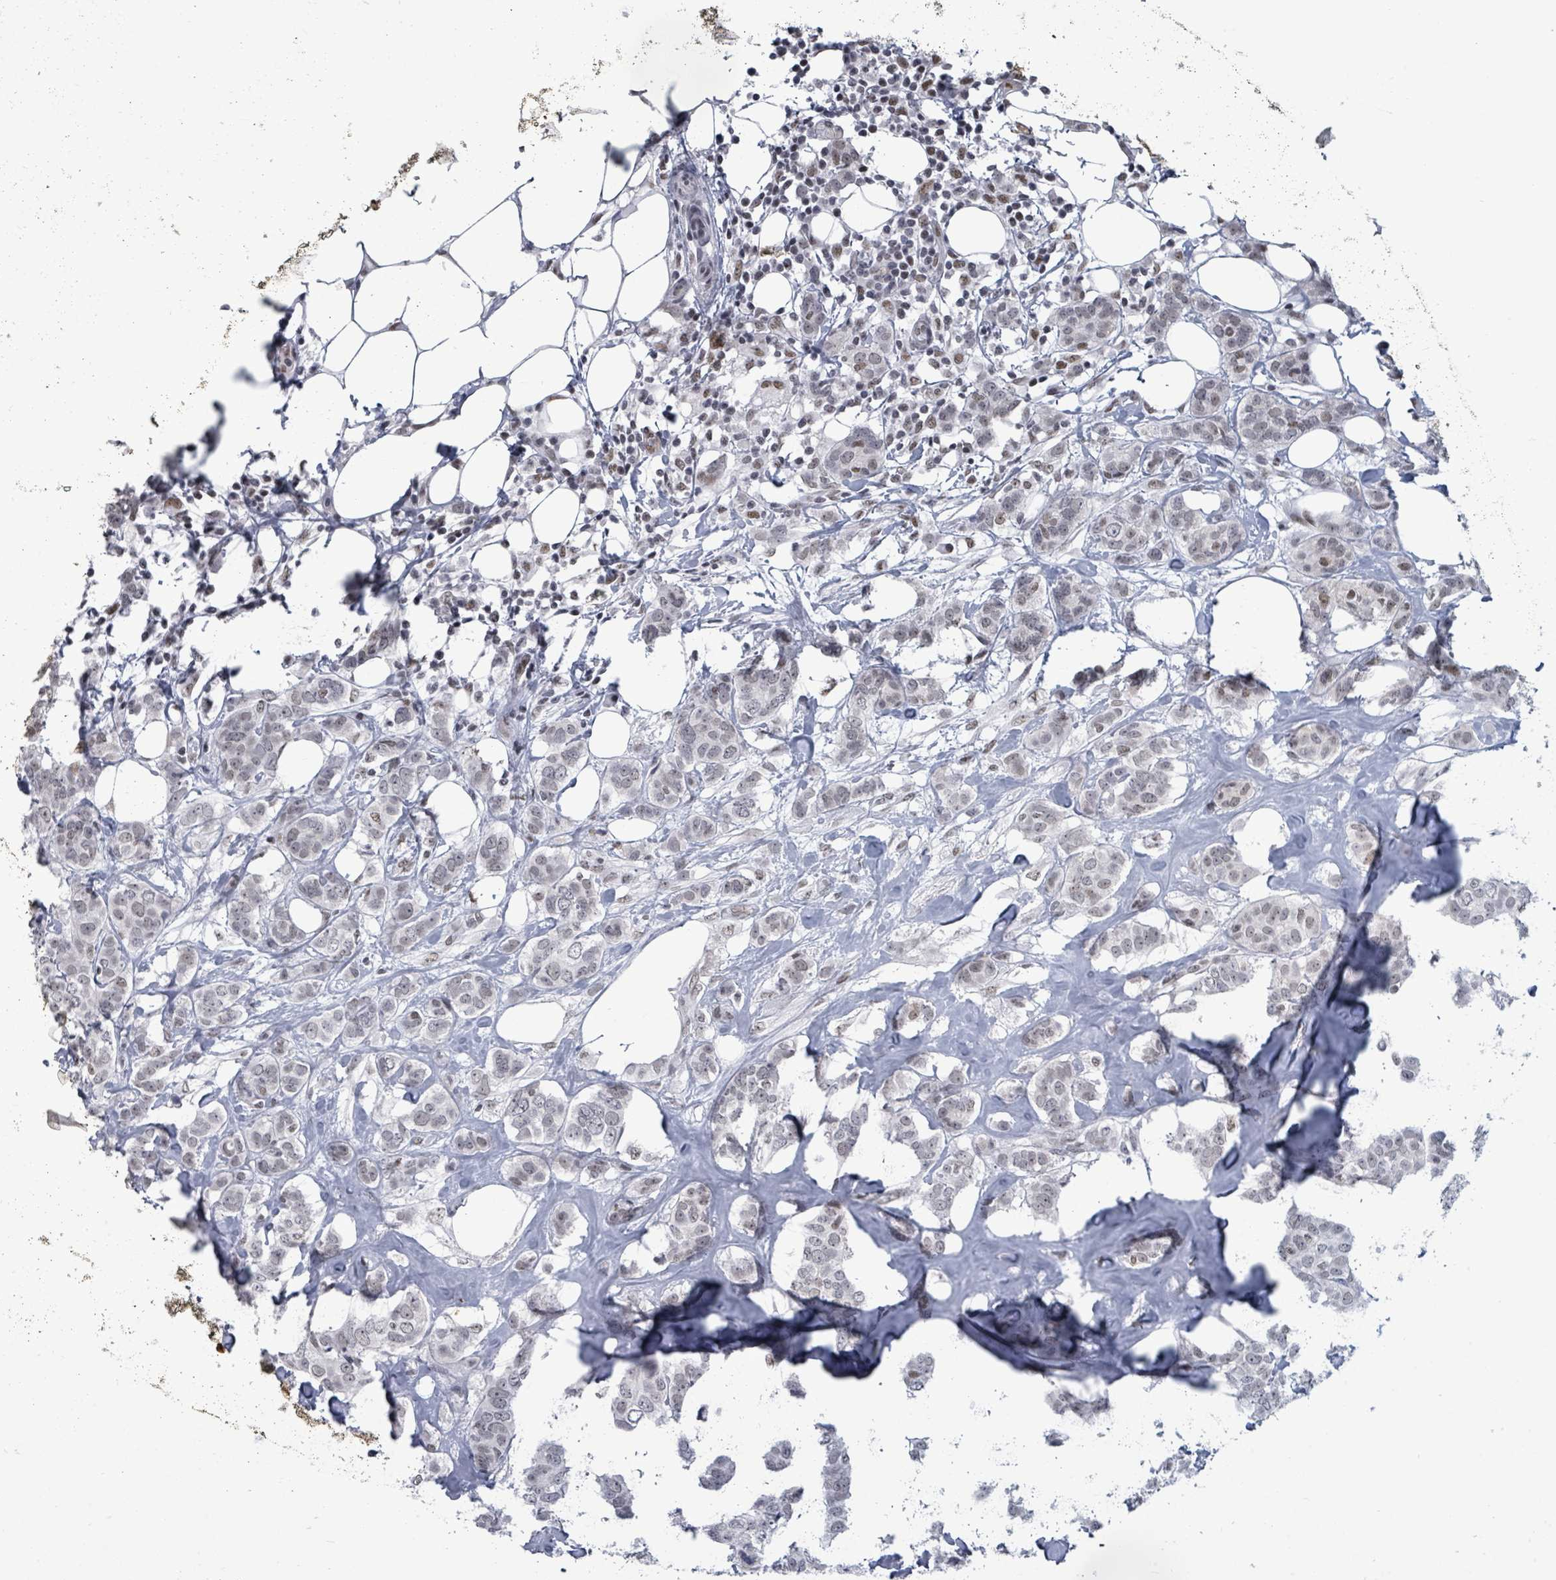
{"staining": {"intensity": "weak", "quantity": "25%-75%", "location": "nuclear"}, "tissue": "breast cancer", "cell_type": "Tumor cells", "image_type": "cancer", "snomed": [{"axis": "morphology", "description": "Duct carcinoma"}, {"axis": "topography", "description": "Breast"}], "caption": "Intraductal carcinoma (breast) stained with IHC exhibits weak nuclear expression in approximately 25%-75% of tumor cells. The staining was performed using DAB, with brown indicating positive protein expression. Nuclei are stained blue with hematoxylin.", "gene": "ERCC5", "patient": {"sex": "female", "age": 72}}